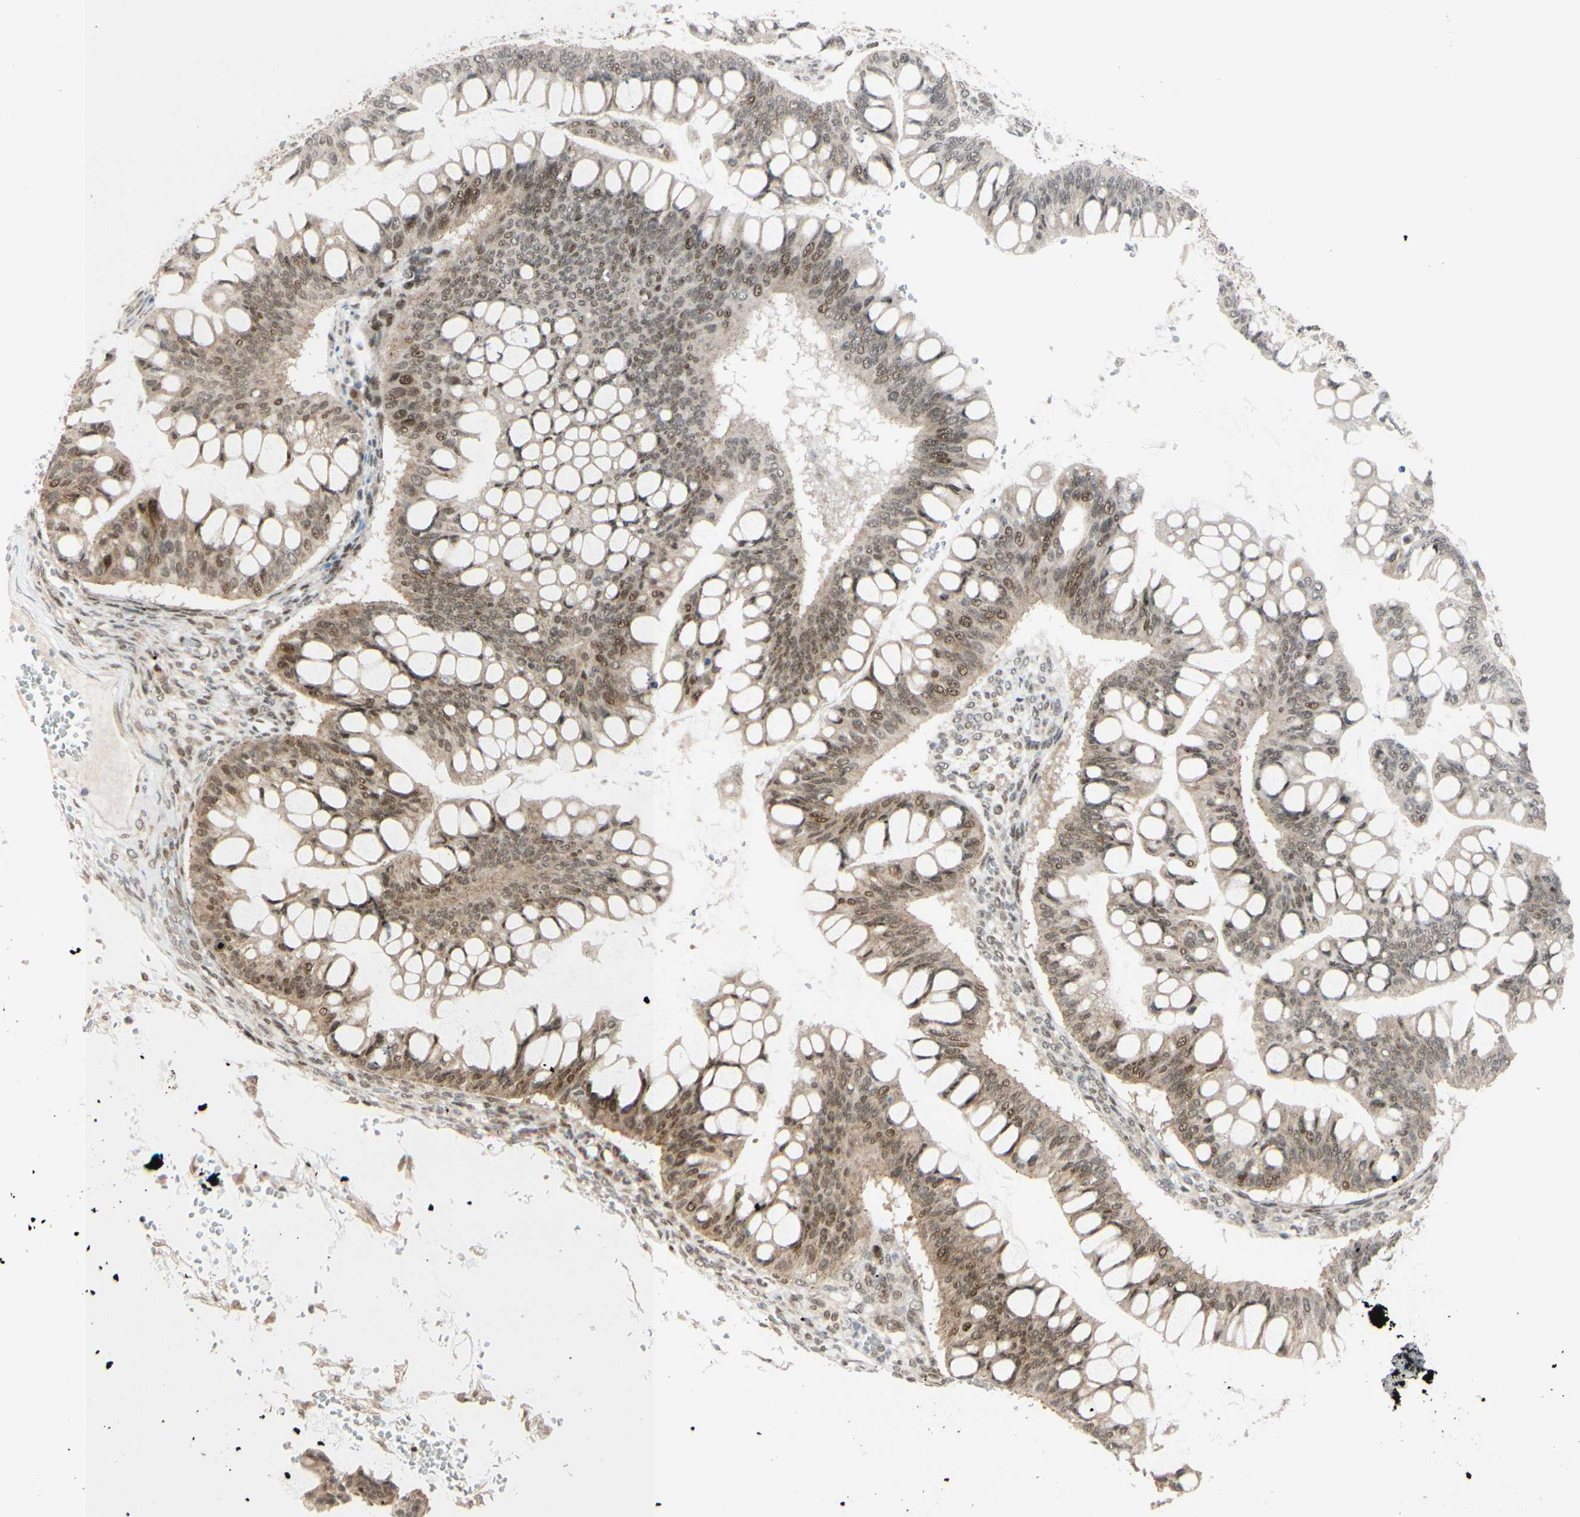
{"staining": {"intensity": "weak", "quantity": ">75%", "location": "cytoplasmic/membranous,nuclear"}, "tissue": "ovarian cancer", "cell_type": "Tumor cells", "image_type": "cancer", "snomed": [{"axis": "morphology", "description": "Cystadenocarcinoma, mucinous, NOS"}, {"axis": "topography", "description": "Ovary"}], "caption": "Weak cytoplasmic/membranous and nuclear staining is seen in approximately >75% of tumor cells in ovarian cancer.", "gene": "BRMS1", "patient": {"sex": "female", "age": 73}}